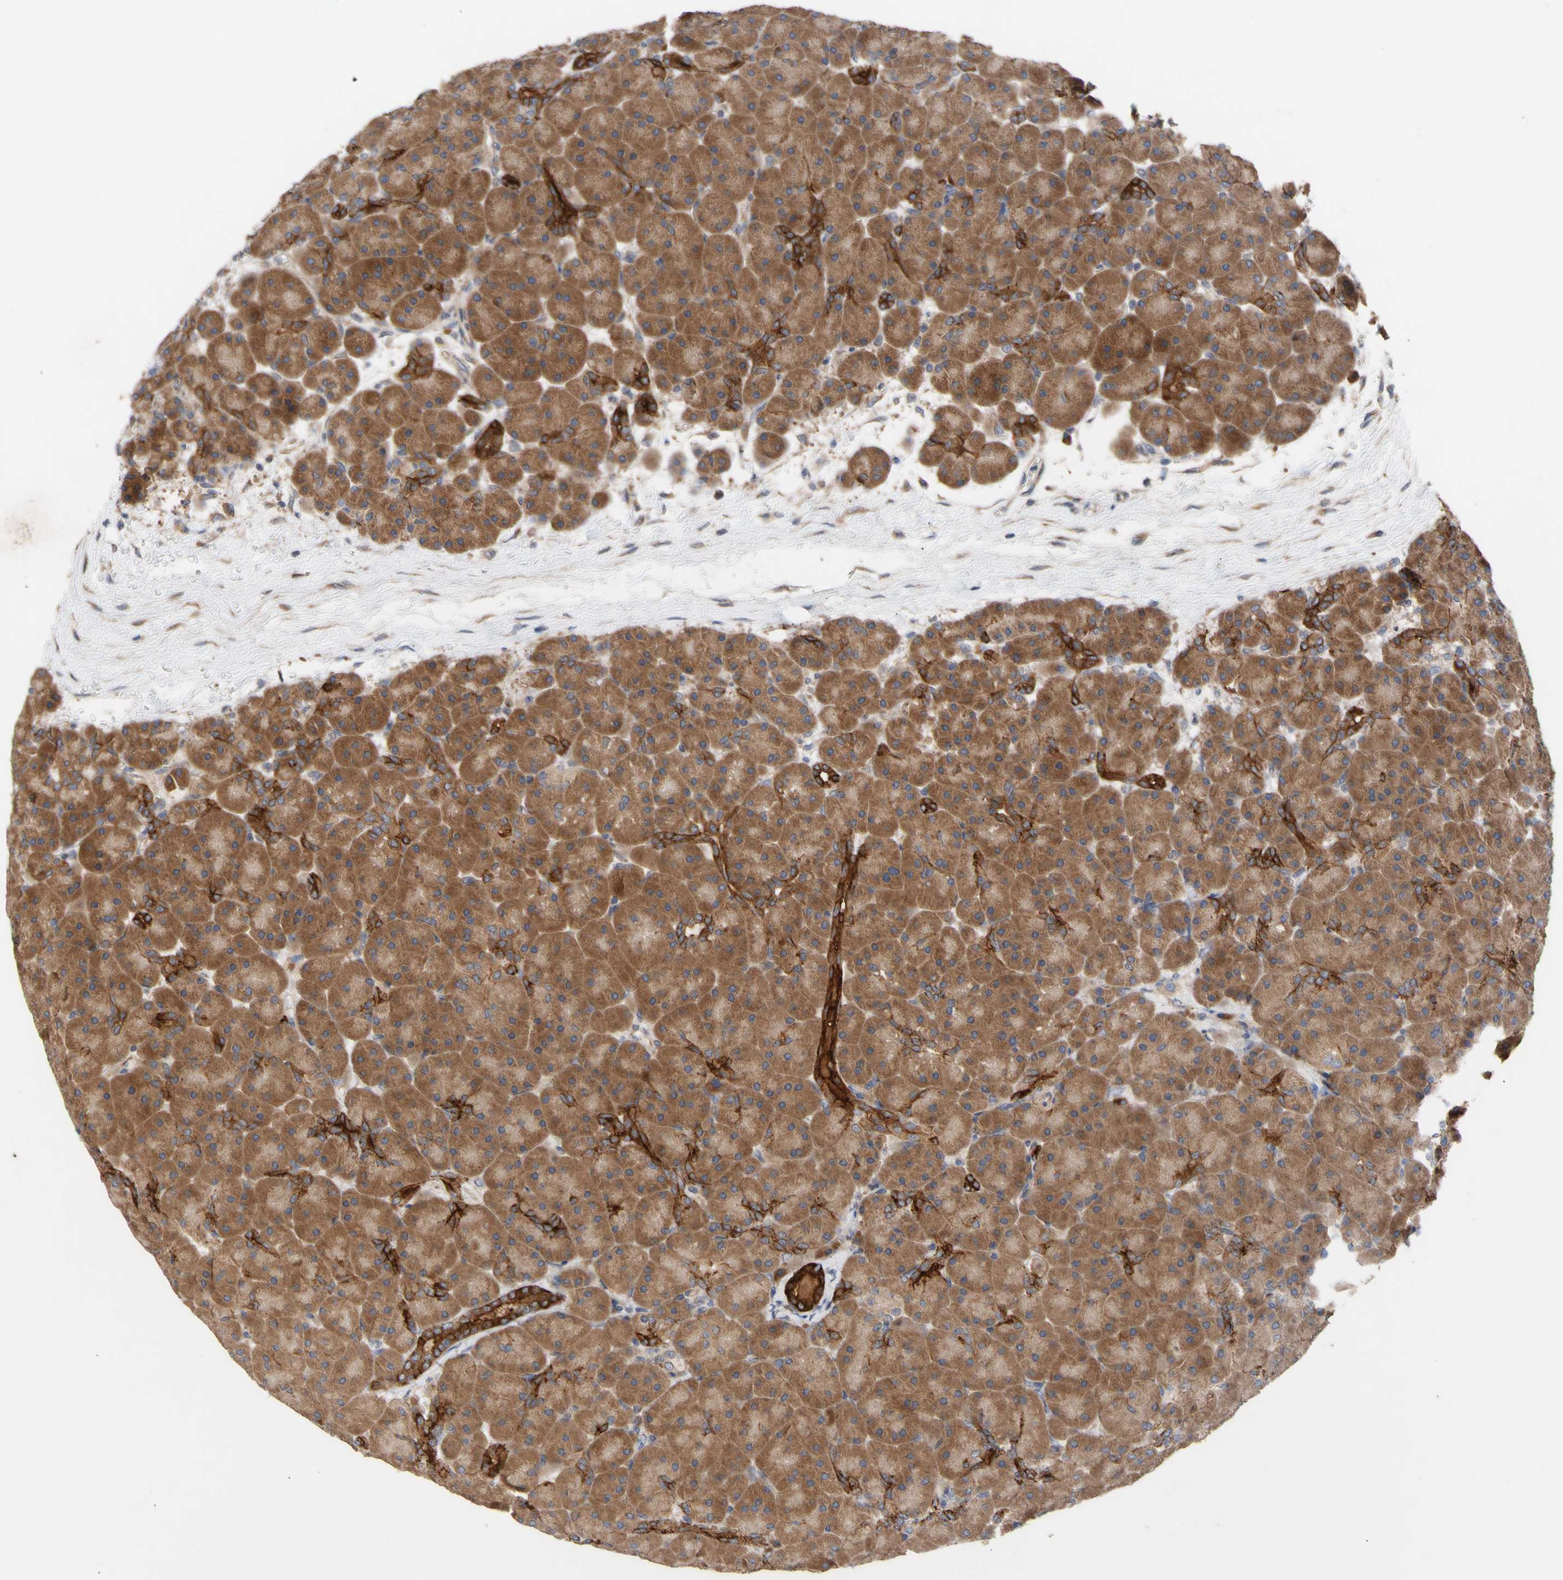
{"staining": {"intensity": "strong", "quantity": ">75%", "location": "cytoplasmic/membranous"}, "tissue": "pancreas", "cell_type": "Exocrine glandular cells", "image_type": "normal", "snomed": [{"axis": "morphology", "description": "Normal tissue, NOS"}, {"axis": "topography", "description": "Pancreas"}], "caption": "Protein expression by immunohistochemistry (IHC) displays strong cytoplasmic/membranous positivity in about >75% of exocrine glandular cells in unremarkable pancreas. The staining was performed using DAB (3,3'-diaminobenzidine), with brown indicating positive protein expression. Nuclei are stained blue with hematoxylin.", "gene": "EIF2S3", "patient": {"sex": "male", "age": 66}}